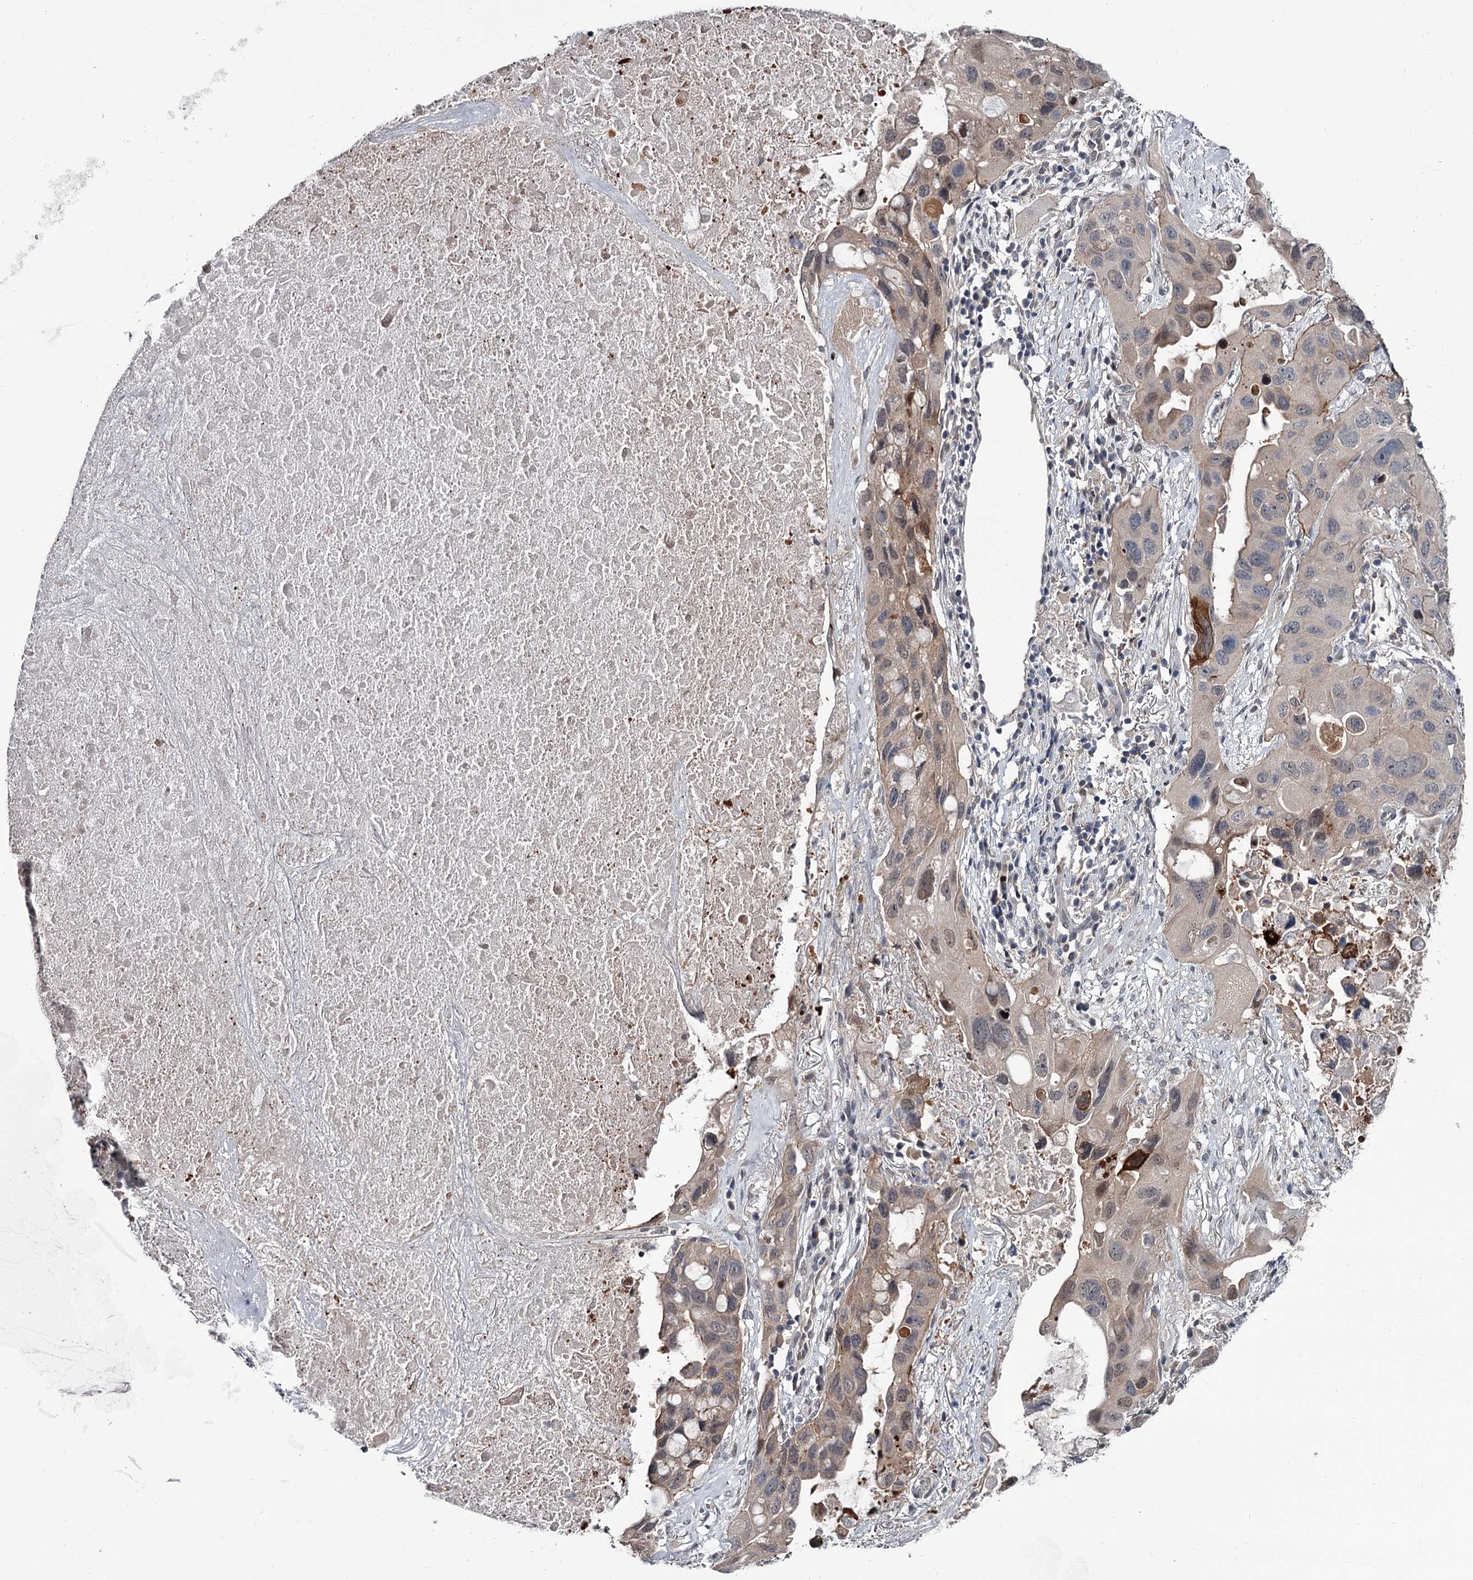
{"staining": {"intensity": "moderate", "quantity": "<25%", "location": "cytoplasmic/membranous"}, "tissue": "lung cancer", "cell_type": "Tumor cells", "image_type": "cancer", "snomed": [{"axis": "morphology", "description": "Squamous cell carcinoma, NOS"}, {"axis": "topography", "description": "Lung"}], "caption": "A histopathology image of lung squamous cell carcinoma stained for a protein demonstrates moderate cytoplasmic/membranous brown staining in tumor cells. (brown staining indicates protein expression, while blue staining denotes nuclei).", "gene": "DAO", "patient": {"sex": "female", "age": 73}}